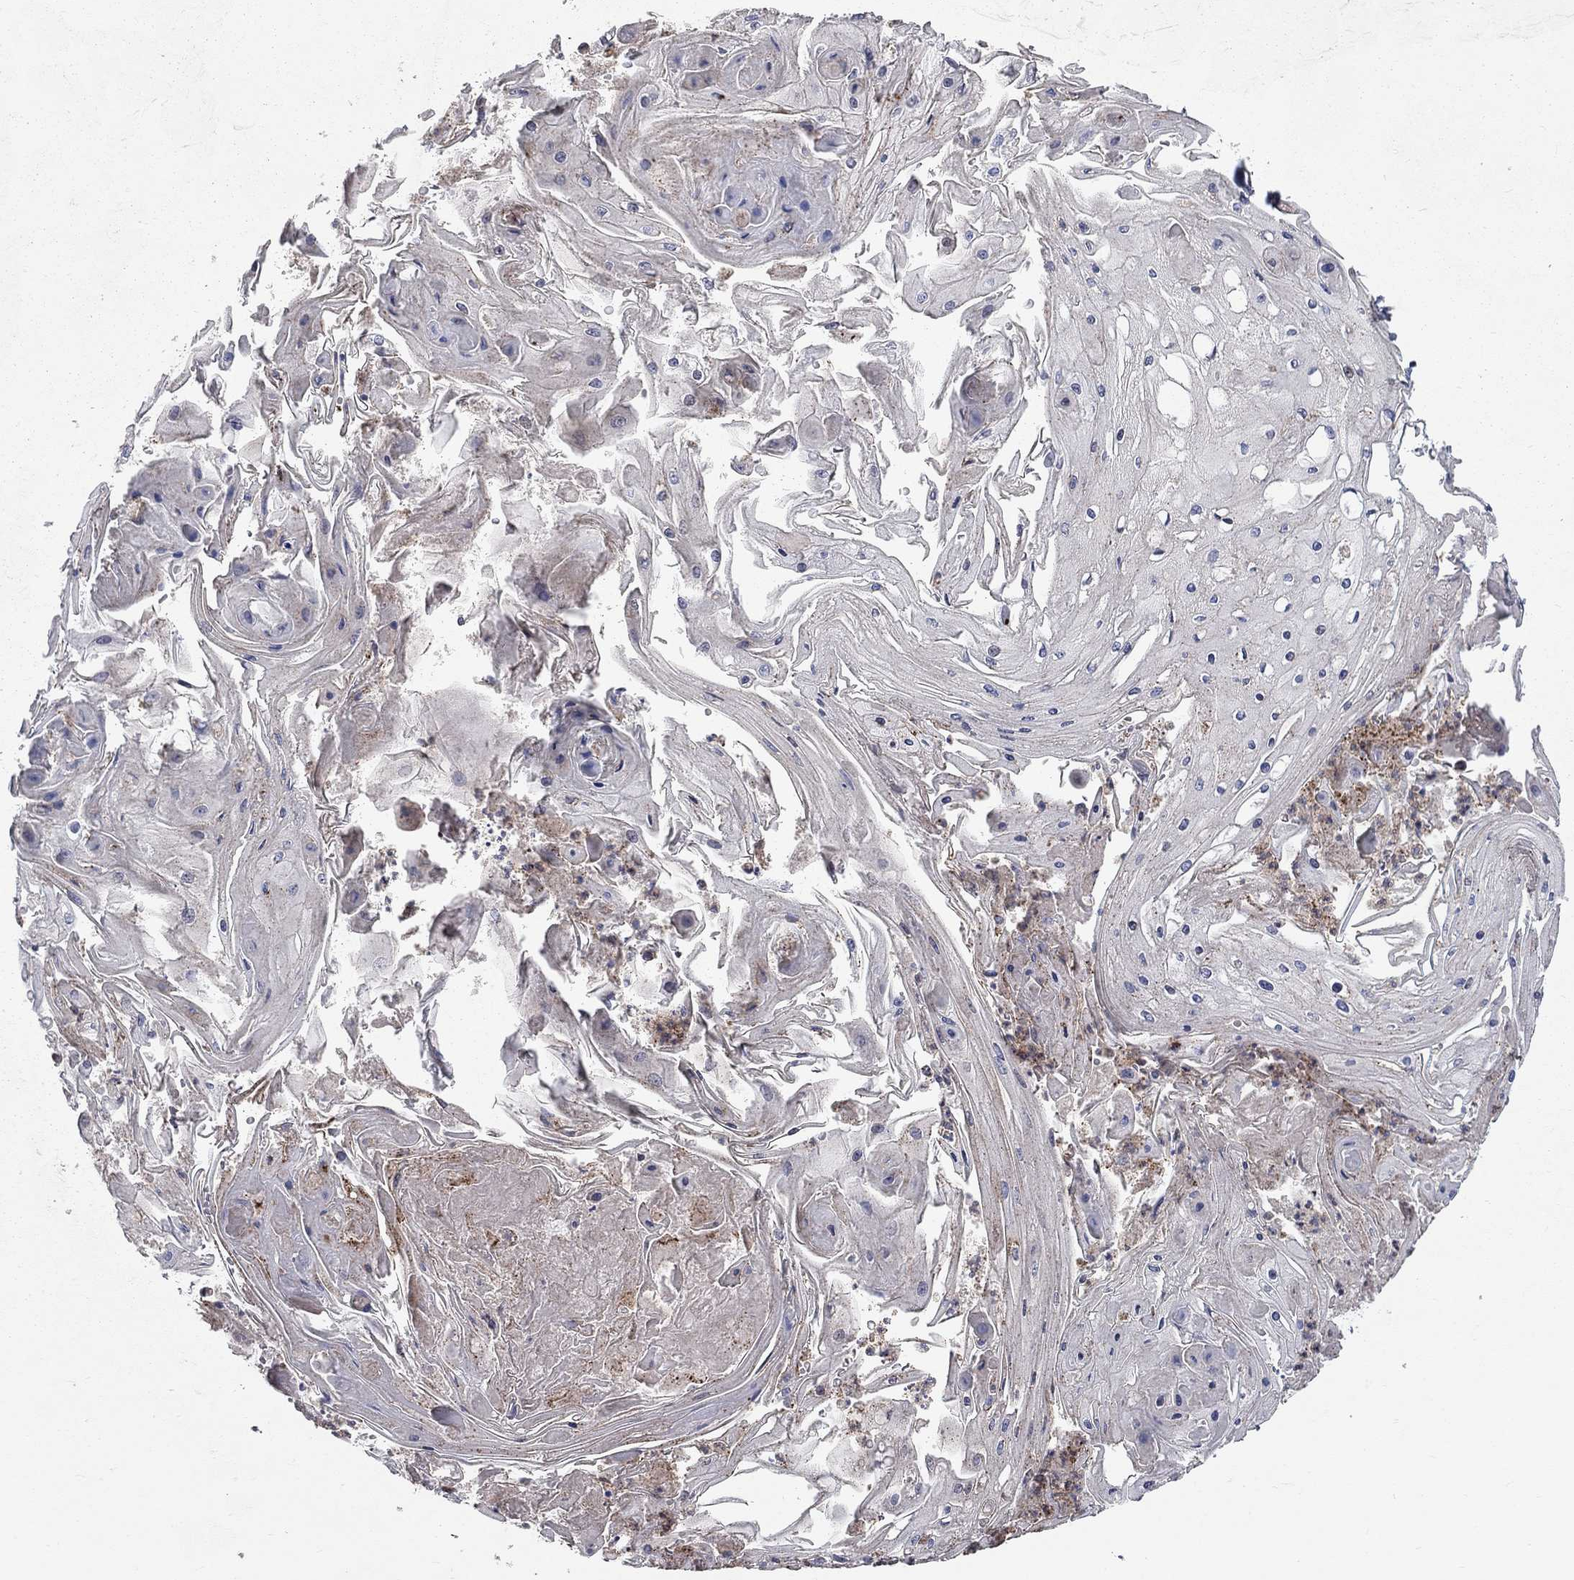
{"staining": {"intensity": "weak", "quantity": "<25%", "location": "cytoplasmic/membranous"}, "tissue": "skin cancer", "cell_type": "Tumor cells", "image_type": "cancer", "snomed": [{"axis": "morphology", "description": "Squamous cell carcinoma, NOS"}, {"axis": "topography", "description": "Skin"}], "caption": "This is an immunohistochemistry histopathology image of skin squamous cell carcinoma. There is no positivity in tumor cells.", "gene": "ERN2", "patient": {"sex": "male", "age": 70}}